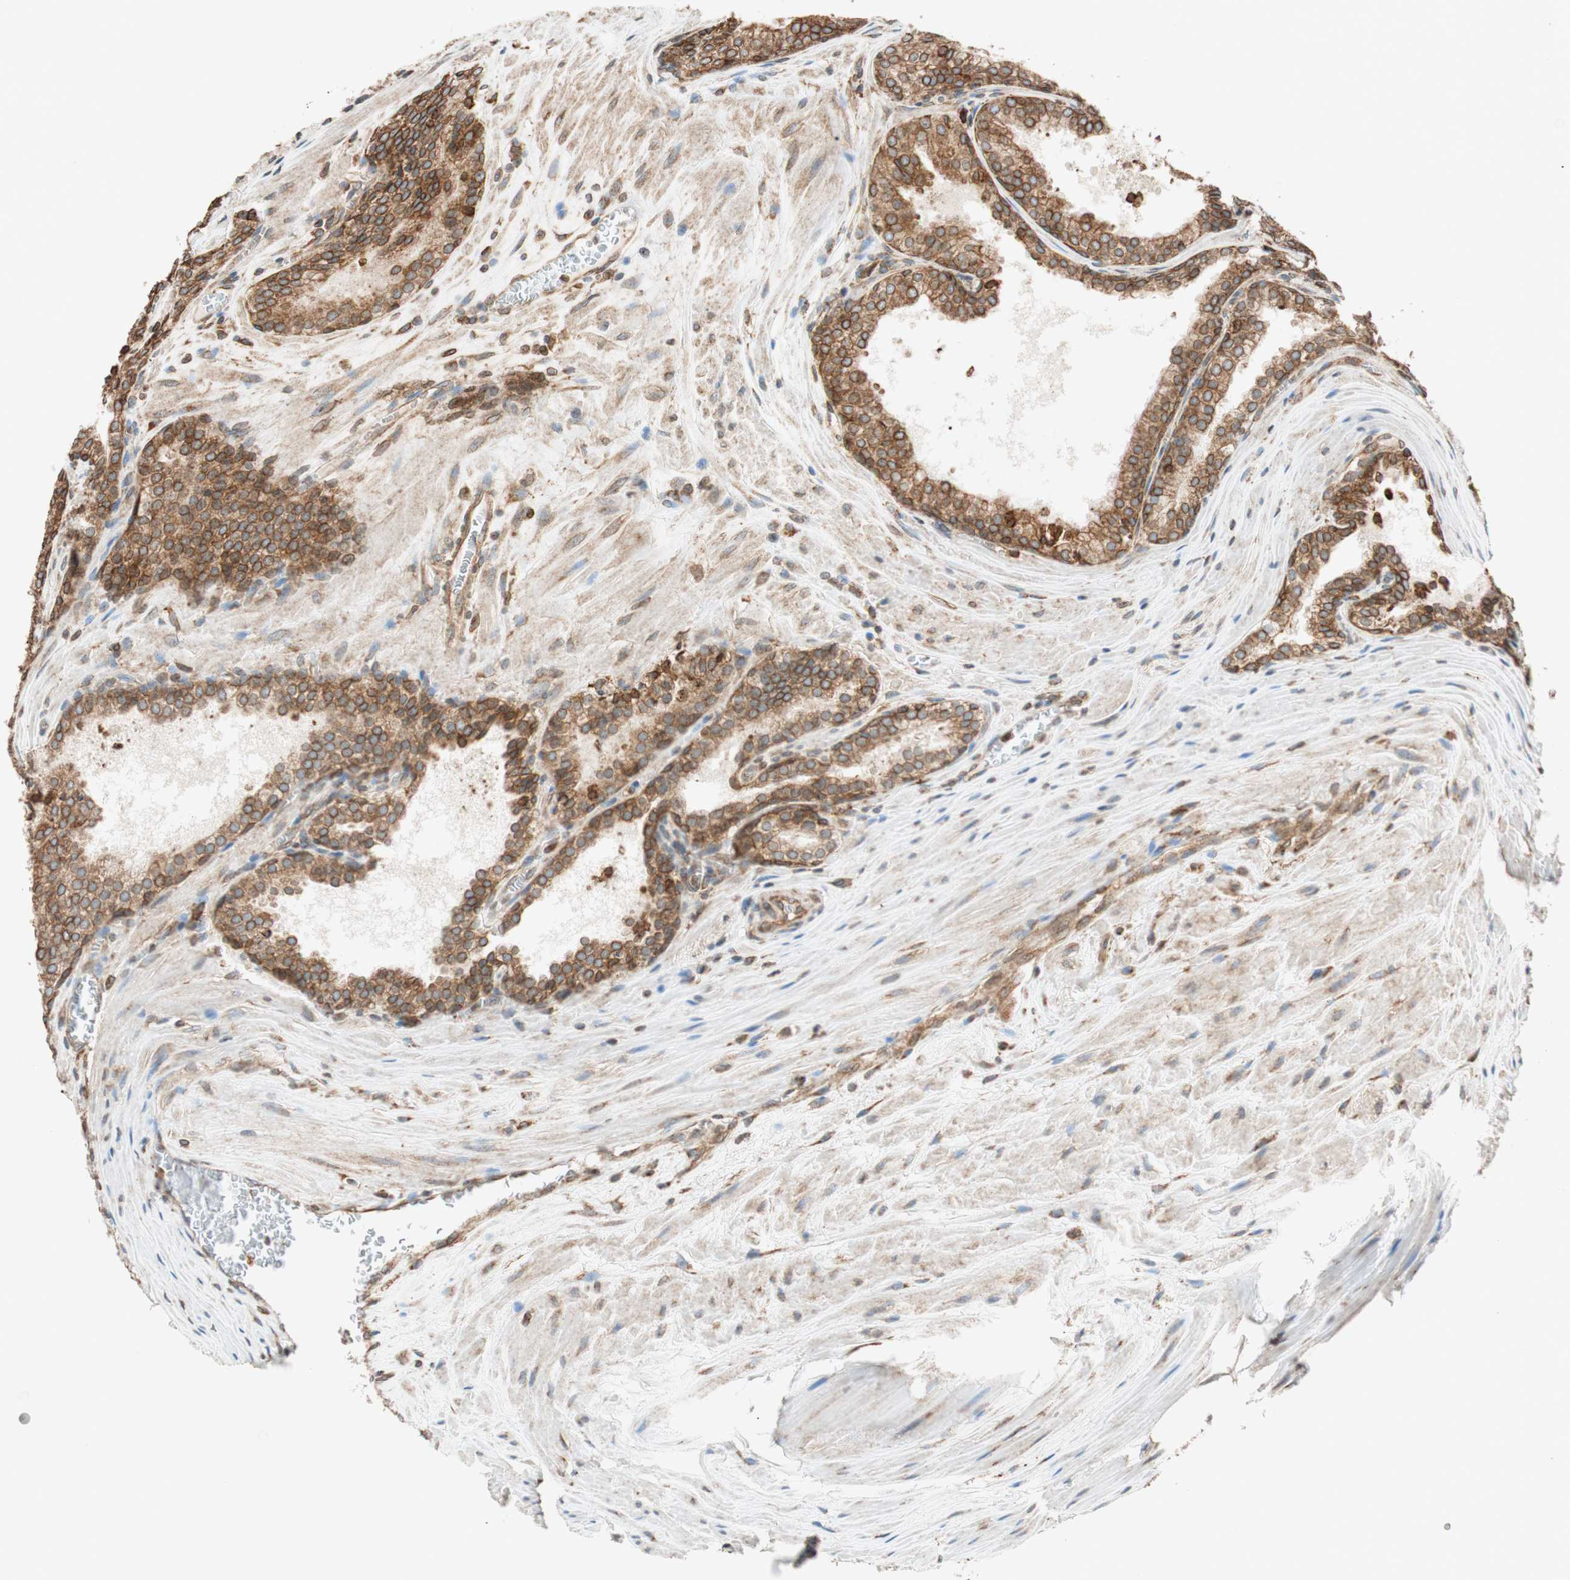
{"staining": {"intensity": "moderate", "quantity": ">75%", "location": "cytoplasmic/membranous"}, "tissue": "prostate cancer", "cell_type": "Tumor cells", "image_type": "cancer", "snomed": [{"axis": "morphology", "description": "Adenocarcinoma, Low grade"}, {"axis": "topography", "description": "Prostate"}], "caption": "Immunohistochemistry (IHC) of human prostate adenocarcinoma (low-grade) exhibits medium levels of moderate cytoplasmic/membranous expression in about >75% of tumor cells. Immunohistochemistry (IHC) stains the protein of interest in brown and the nuclei are stained blue.", "gene": "PRKCSH", "patient": {"sex": "male", "age": 60}}